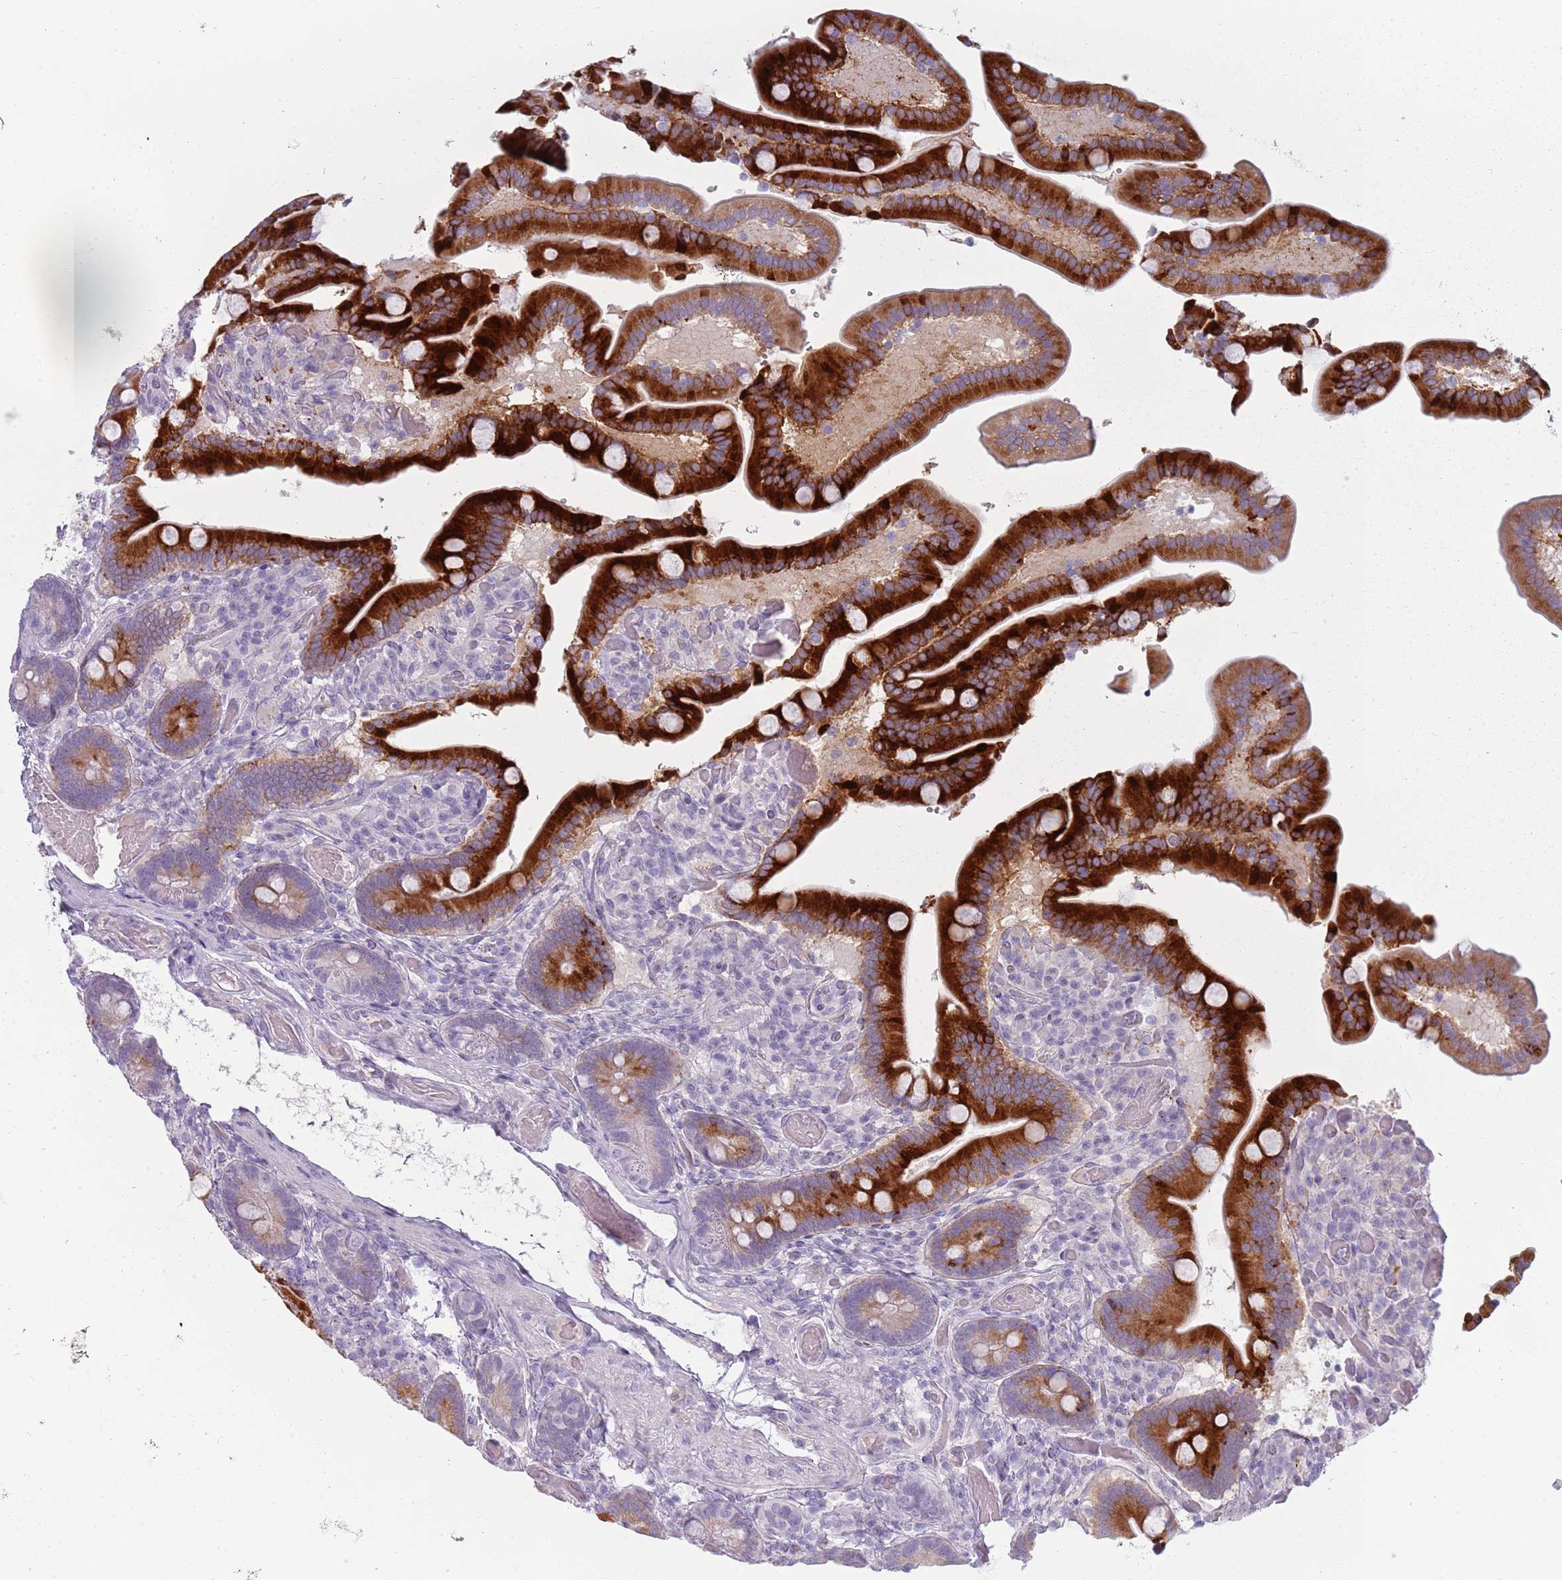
{"staining": {"intensity": "strong", "quantity": ">75%", "location": "cytoplasmic/membranous"}, "tissue": "duodenum", "cell_type": "Glandular cells", "image_type": "normal", "snomed": [{"axis": "morphology", "description": "Normal tissue, NOS"}, {"axis": "topography", "description": "Duodenum"}], "caption": "Duodenum stained for a protein displays strong cytoplasmic/membranous positivity in glandular cells. (Brightfield microscopy of DAB IHC at high magnification).", "gene": "TNFRSF6B", "patient": {"sex": "female", "age": 62}}